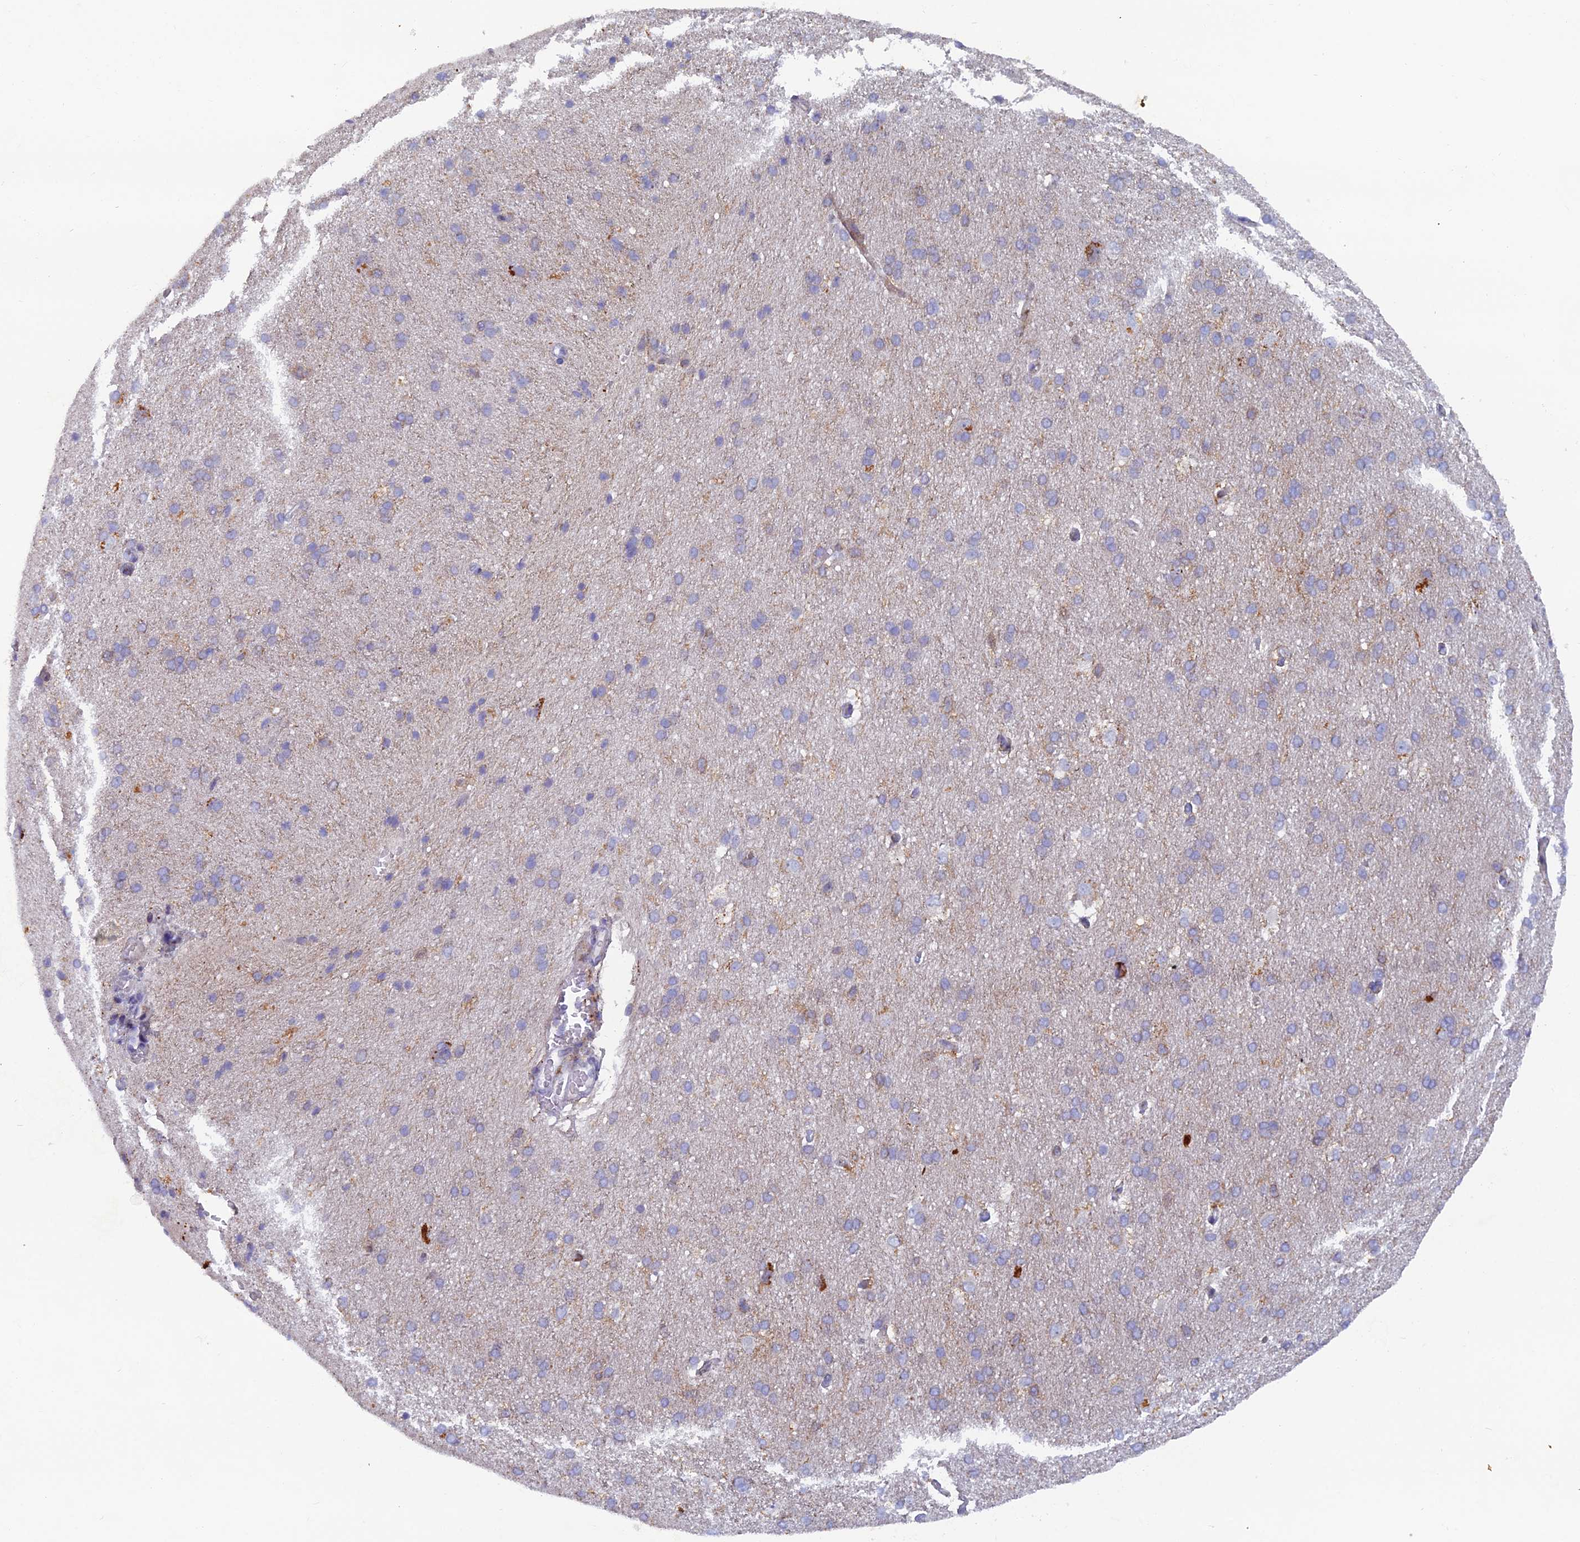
{"staining": {"intensity": "negative", "quantity": "none", "location": "none"}, "tissue": "cerebral cortex", "cell_type": "Endothelial cells", "image_type": "normal", "snomed": [{"axis": "morphology", "description": "Normal tissue, NOS"}, {"axis": "topography", "description": "Cerebral cortex"}], "caption": "High power microscopy micrograph of an IHC micrograph of normal cerebral cortex, revealing no significant staining in endothelial cells. The staining is performed using DAB (3,3'-diaminobenzidine) brown chromogen with nuclei counter-stained in using hematoxylin.", "gene": "B9D2", "patient": {"sex": "male", "age": 62}}